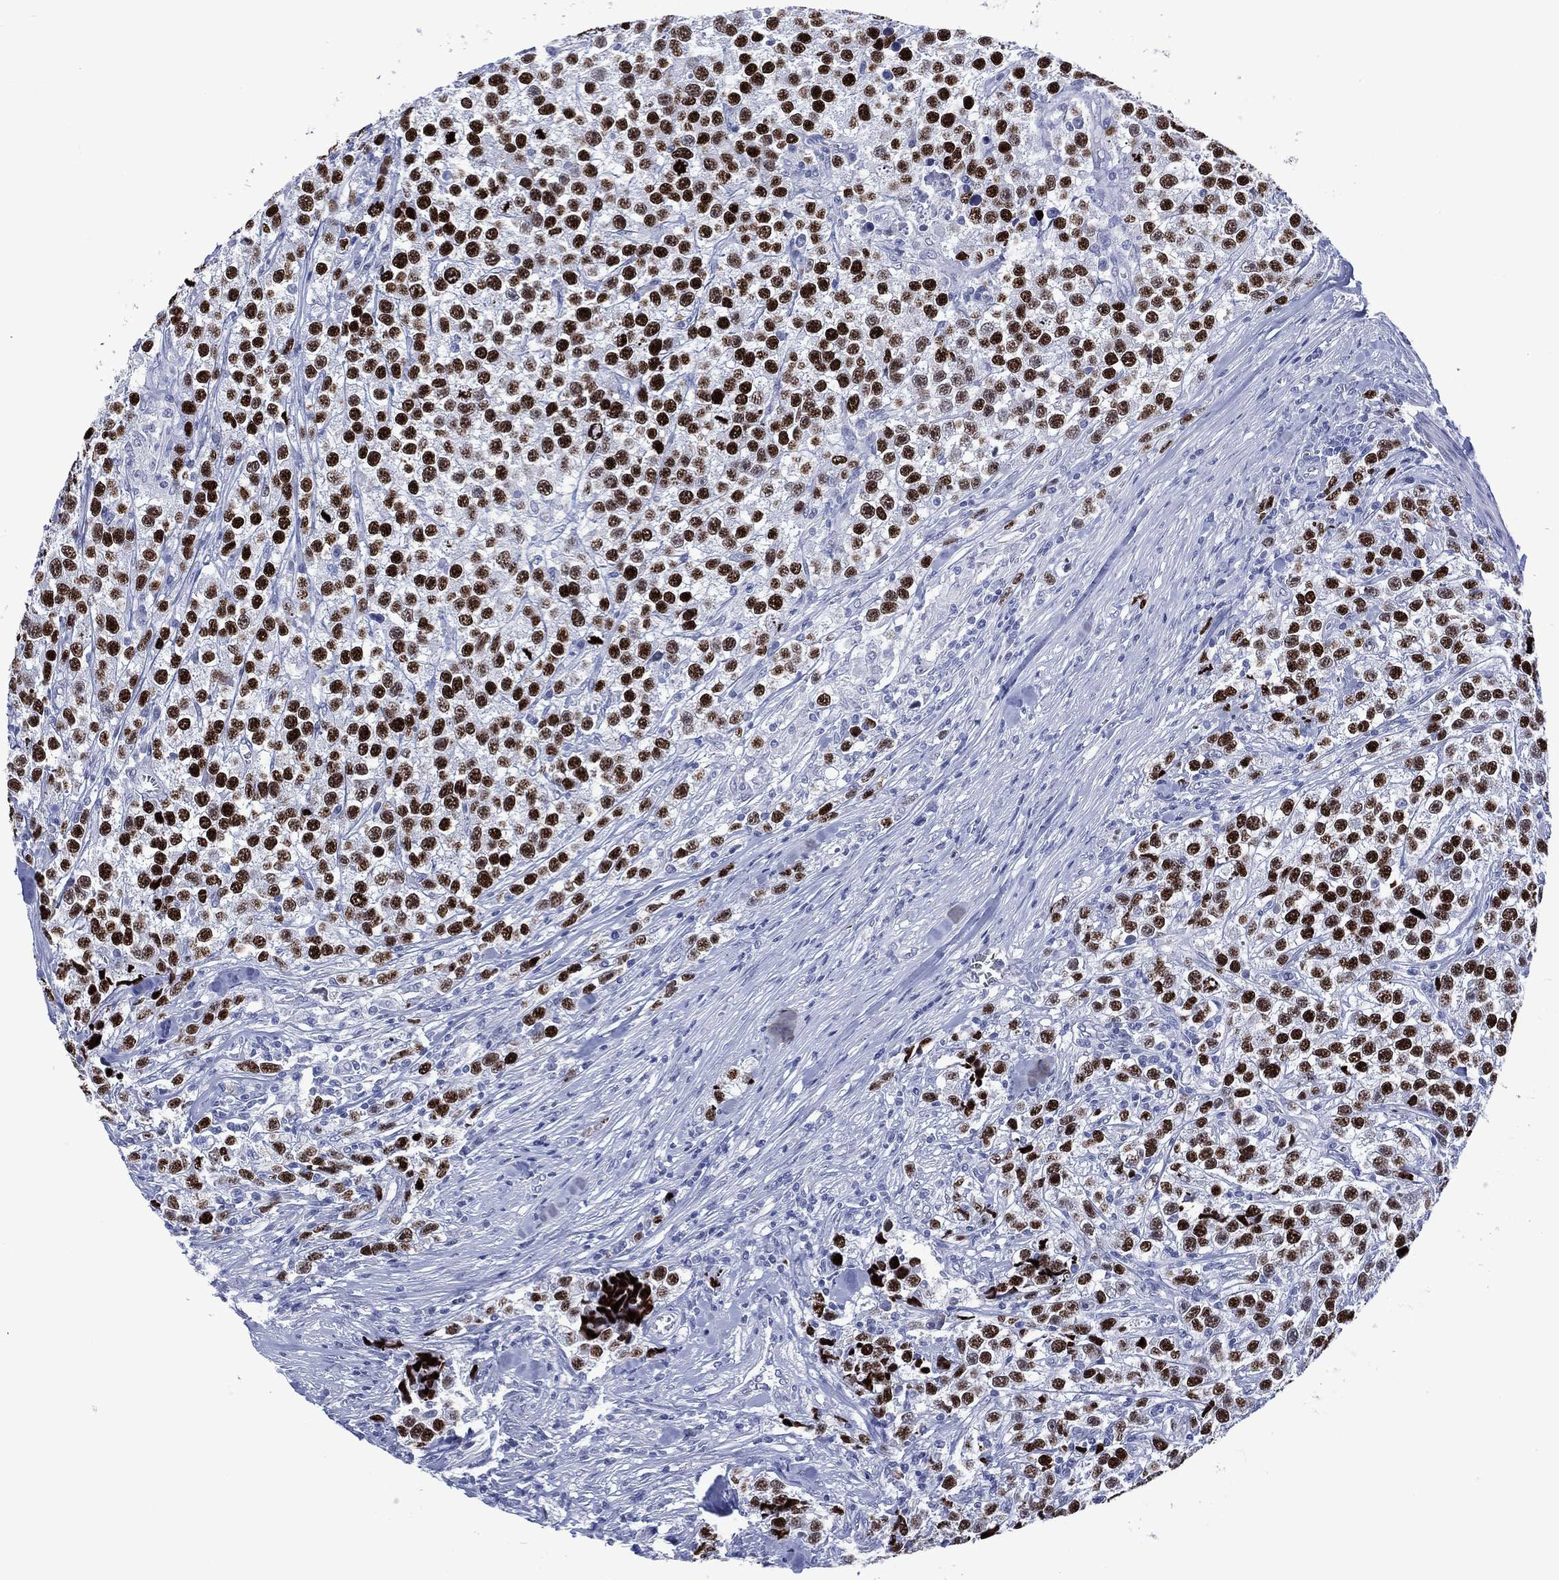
{"staining": {"intensity": "strong", "quantity": "25%-75%", "location": "nuclear"}, "tissue": "testis cancer", "cell_type": "Tumor cells", "image_type": "cancer", "snomed": [{"axis": "morphology", "description": "Seminoma, NOS"}, {"axis": "topography", "description": "Testis"}], "caption": "Approximately 25%-75% of tumor cells in human testis cancer display strong nuclear protein positivity as visualized by brown immunohistochemical staining.", "gene": "UTF1", "patient": {"sex": "male", "age": 59}}